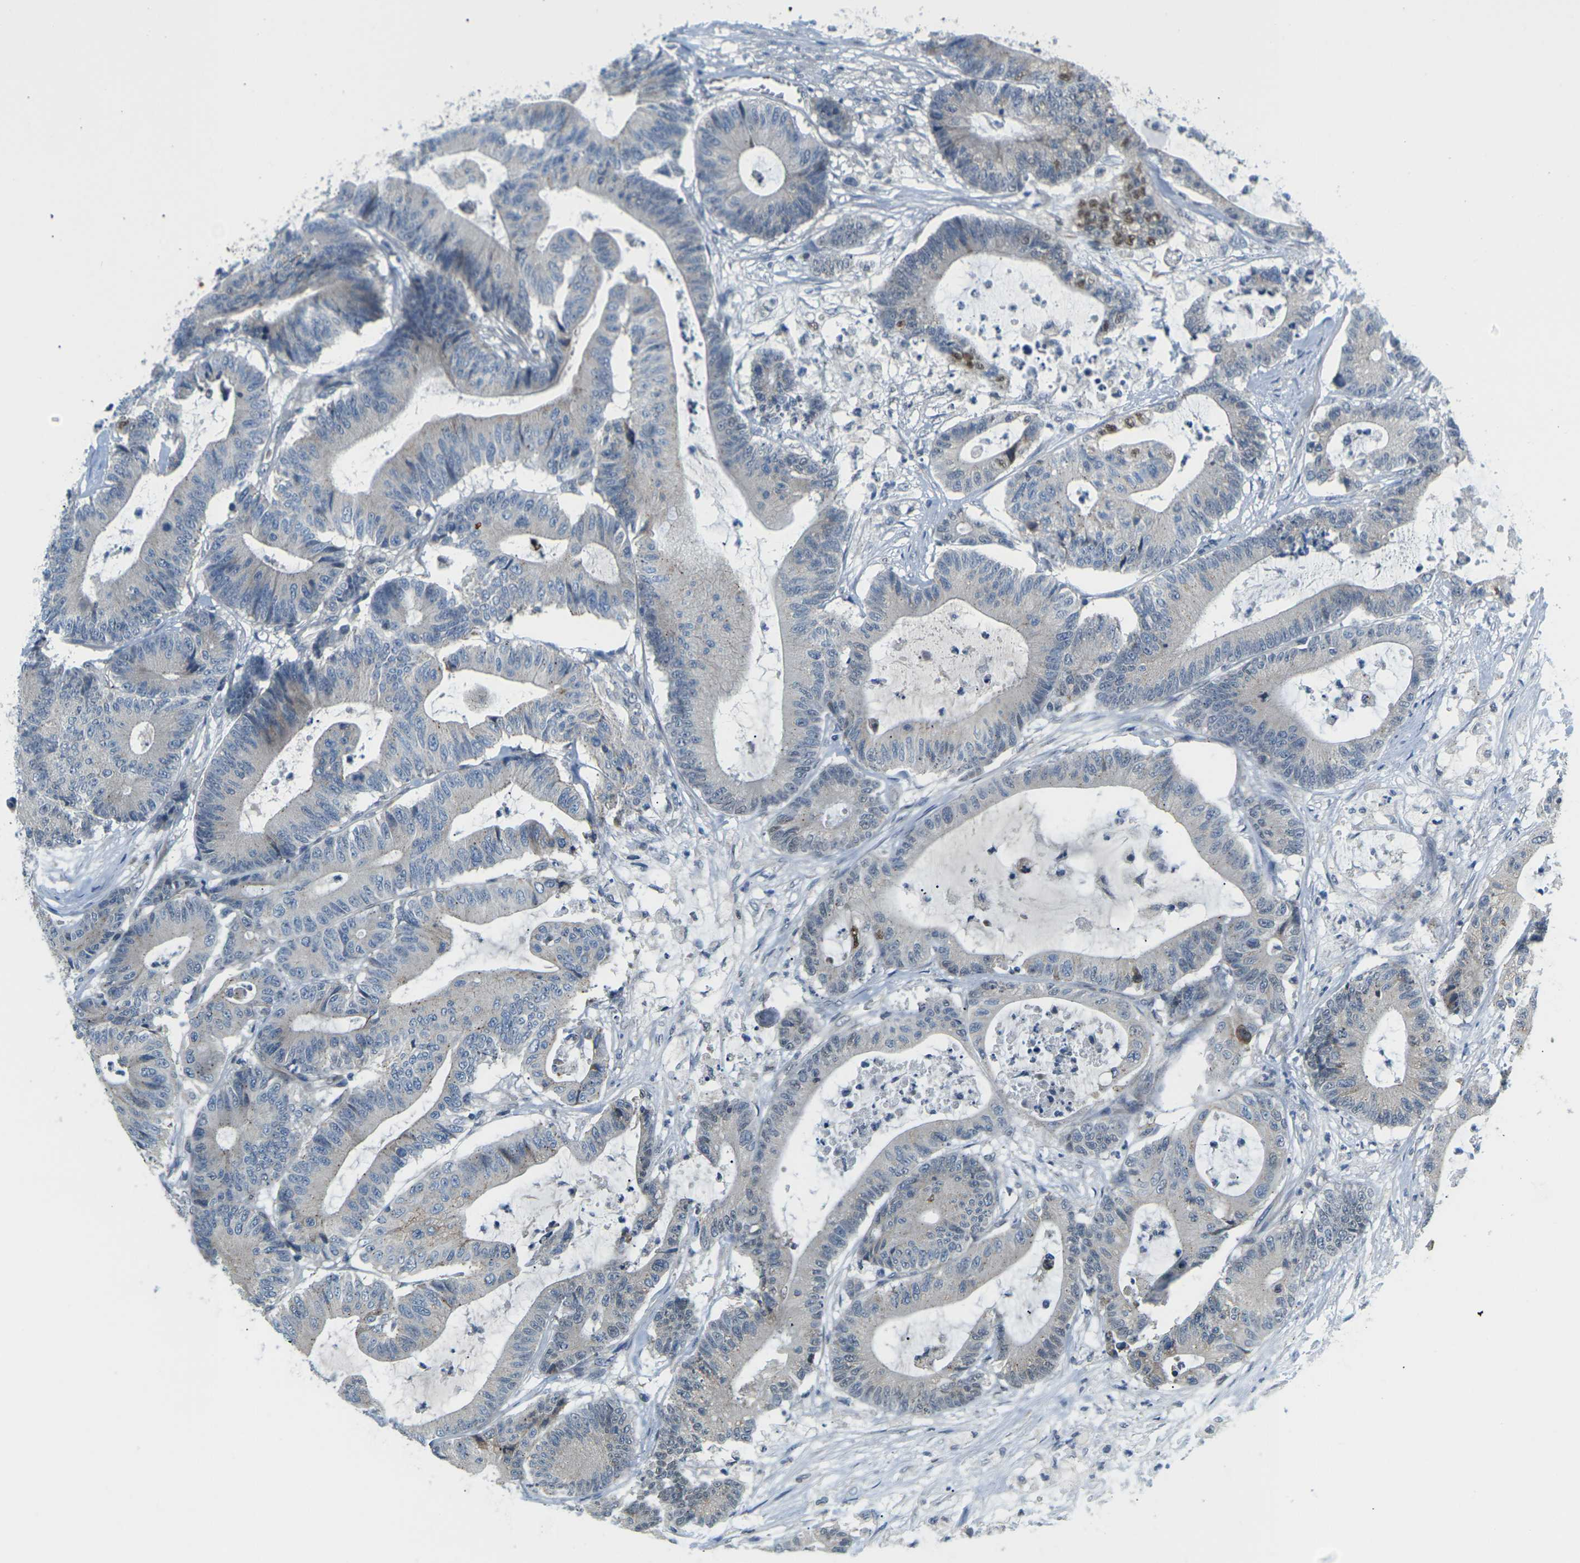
{"staining": {"intensity": "negative", "quantity": "none", "location": "none"}, "tissue": "colorectal cancer", "cell_type": "Tumor cells", "image_type": "cancer", "snomed": [{"axis": "morphology", "description": "Adenocarcinoma, NOS"}, {"axis": "topography", "description": "Colon"}], "caption": "Immunohistochemistry (IHC) of human colorectal cancer shows no positivity in tumor cells.", "gene": "ERBB4", "patient": {"sex": "female", "age": 84}}